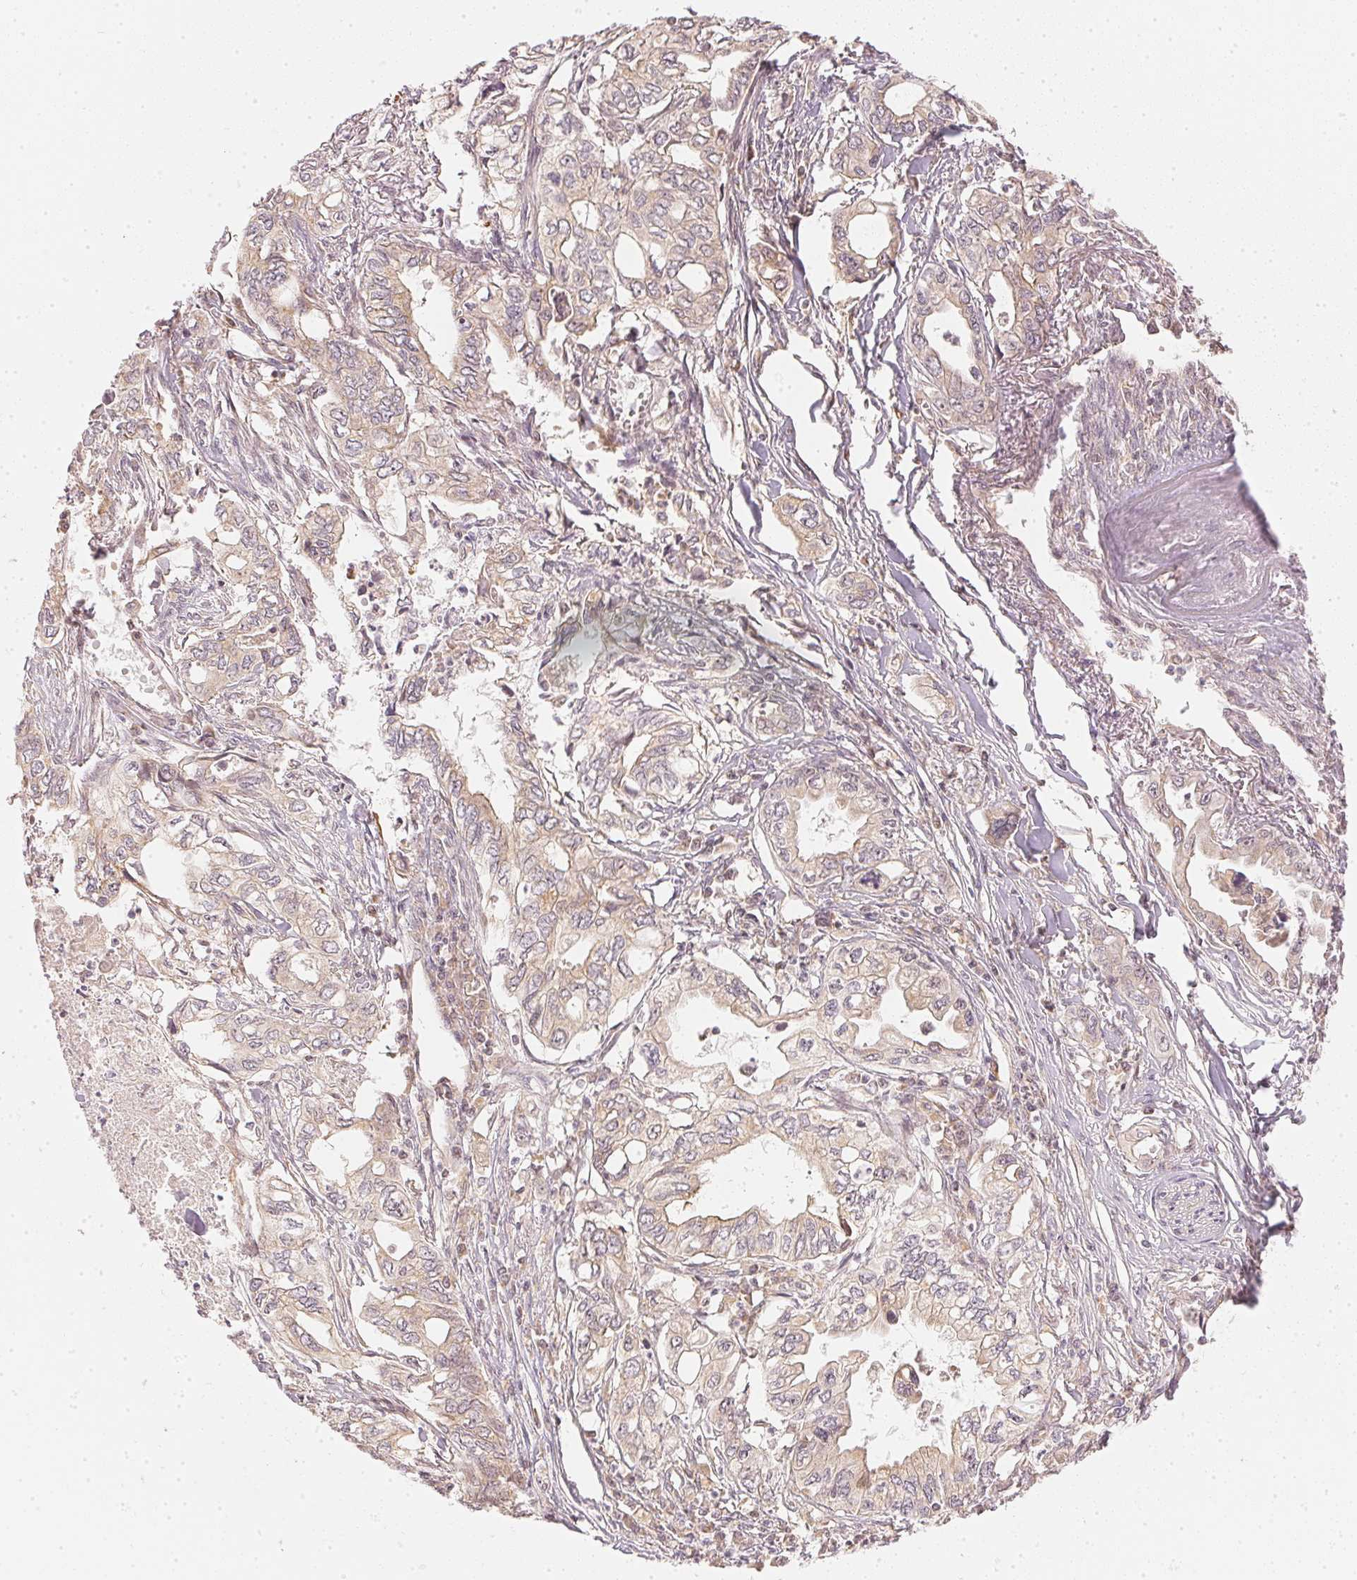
{"staining": {"intensity": "weak", "quantity": "25%-75%", "location": "cytoplasmic/membranous"}, "tissue": "pancreatic cancer", "cell_type": "Tumor cells", "image_type": "cancer", "snomed": [{"axis": "morphology", "description": "Adenocarcinoma, NOS"}, {"axis": "topography", "description": "Pancreas"}], "caption": "Brown immunohistochemical staining in human pancreatic adenocarcinoma demonstrates weak cytoplasmic/membranous staining in approximately 25%-75% of tumor cells.", "gene": "WDR54", "patient": {"sex": "male", "age": 68}}